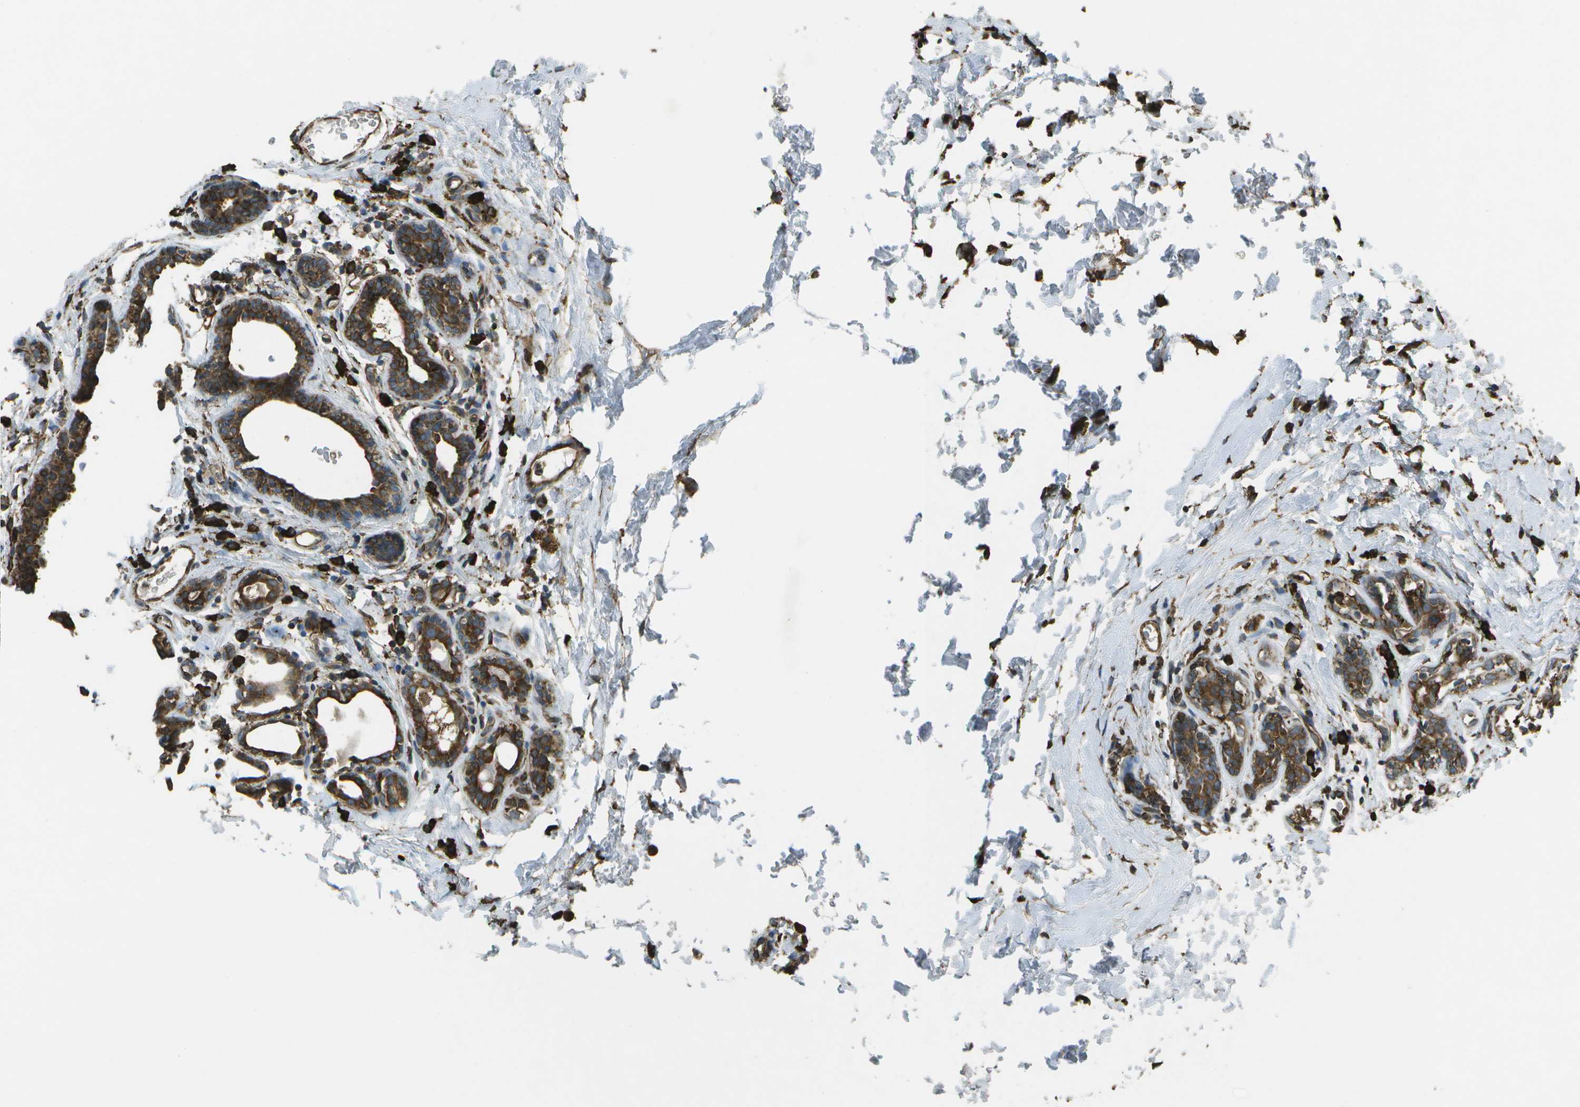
{"staining": {"intensity": "moderate", "quantity": ">75%", "location": "cytoplasmic/membranous"}, "tissue": "breast cancer", "cell_type": "Tumor cells", "image_type": "cancer", "snomed": [{"axis": "morphology", "description": "Normal tissue, NOS"}, {"axis": "morphology", "description": "Duct carcinoma"}, {"axis": "topography", "description": "Breast"}], "caption": "Human breast cancer stained with a brown dye exhibits moderate cytoplasmic/membranous positive positivity in approximately >75% of tumor cells.", "gene": "PDIA4", "patient": {"sex": "female", "age": 40}}